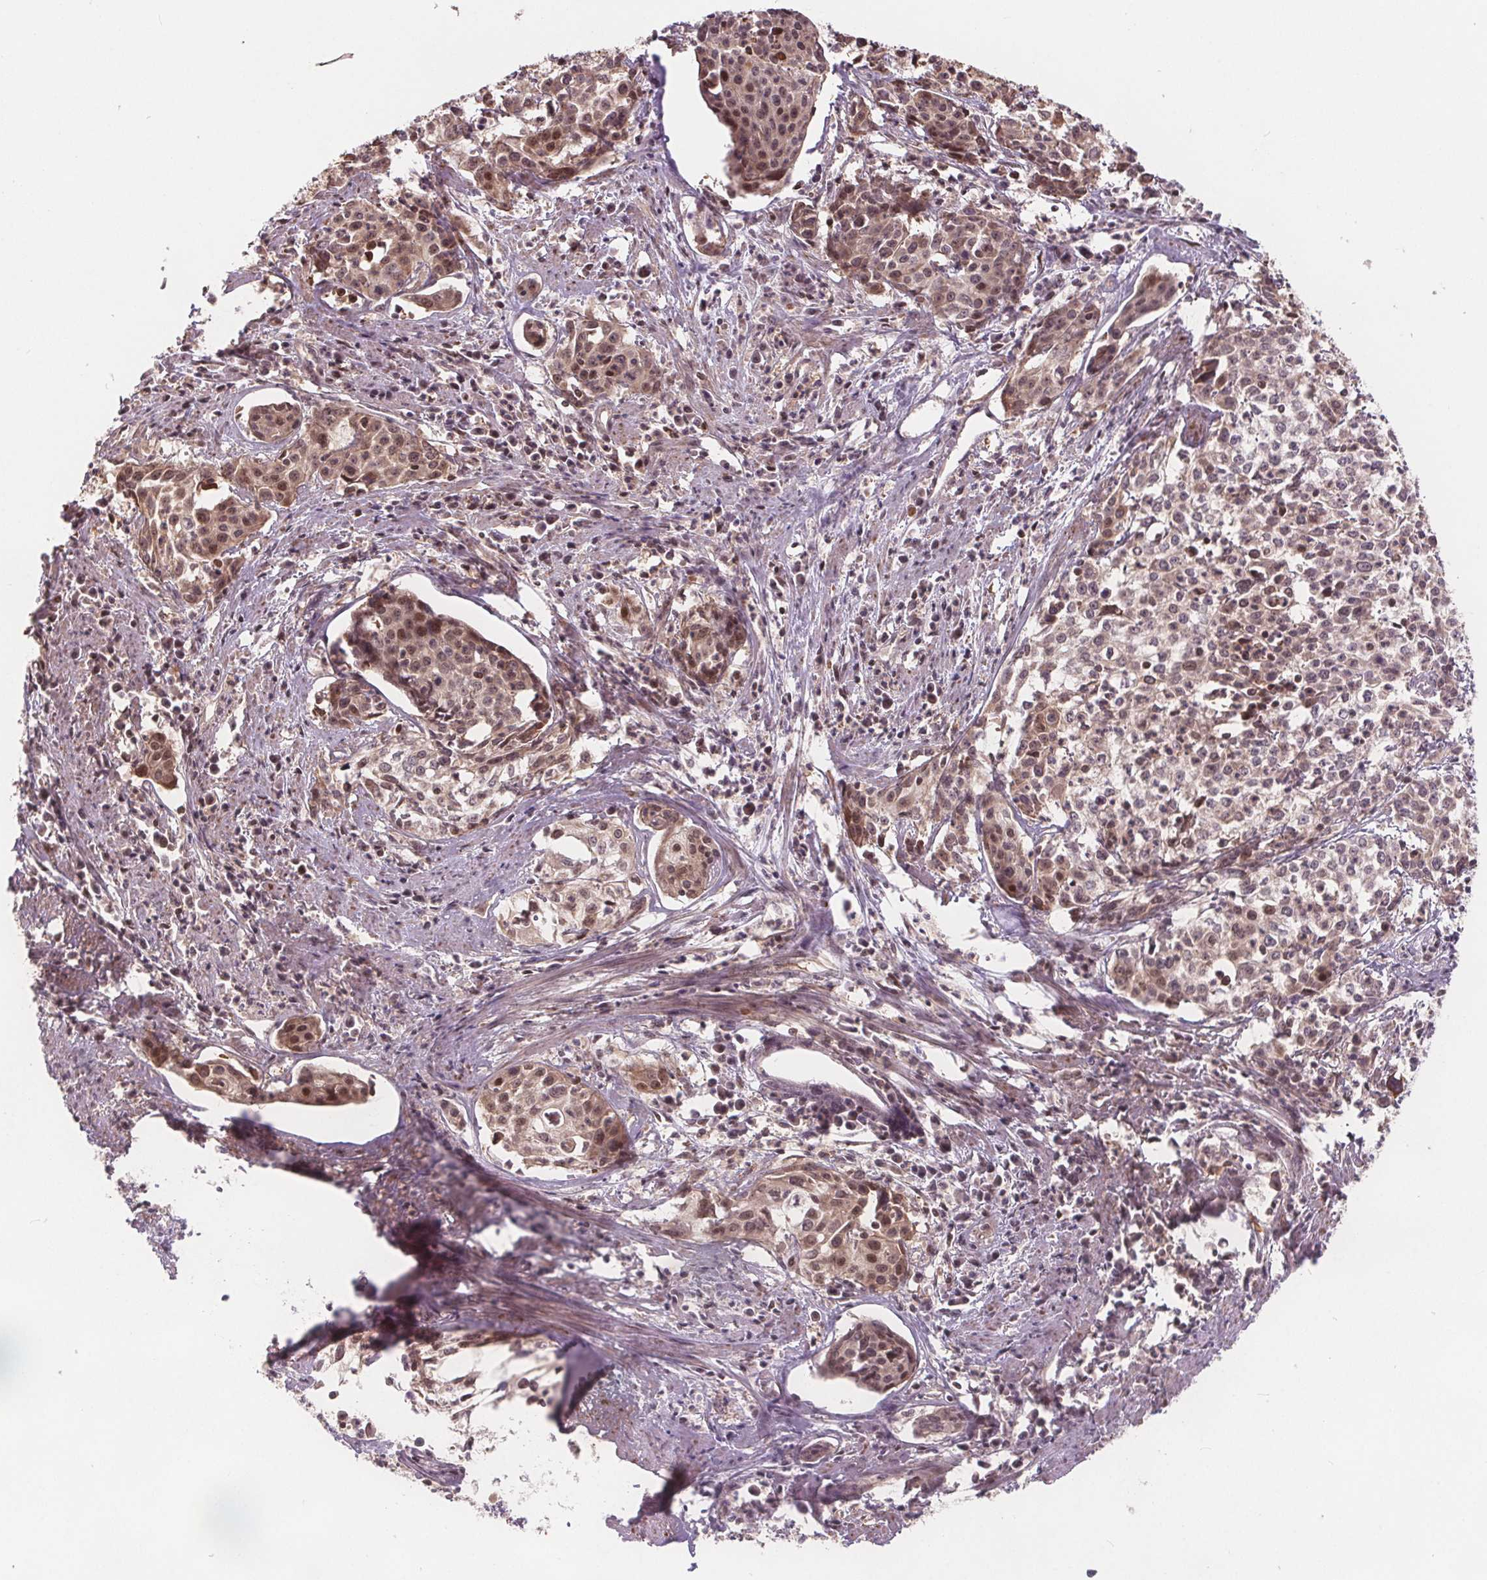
{"staining": {"intensity": "moderate", "quantity": ">75%", "location": "cytoplasmic/membranous,nuclear"}, "tissue": "cervical cancer", "cell_type": "Tumor cells", "image_type": "cancer", "snomed": [{"axis": "morphology", "description": "Squamous cell carcinoma, NOS"}, {"axis": "topography", "description": "Cervix"}], "caption": "Cervical squamous cell carcinoma was stained to show a protein in brown. There is medium levels of moderate cytoplasmic/membranous and nuclear positivity in approximately >75% of tumor cells. (Stains: DAB in brown, nuclei in blue, Microscopy: brightfield microscopy at high magnification).", "gene": "HIF1AN", "patient": {"sex": "female", "age": 39}}